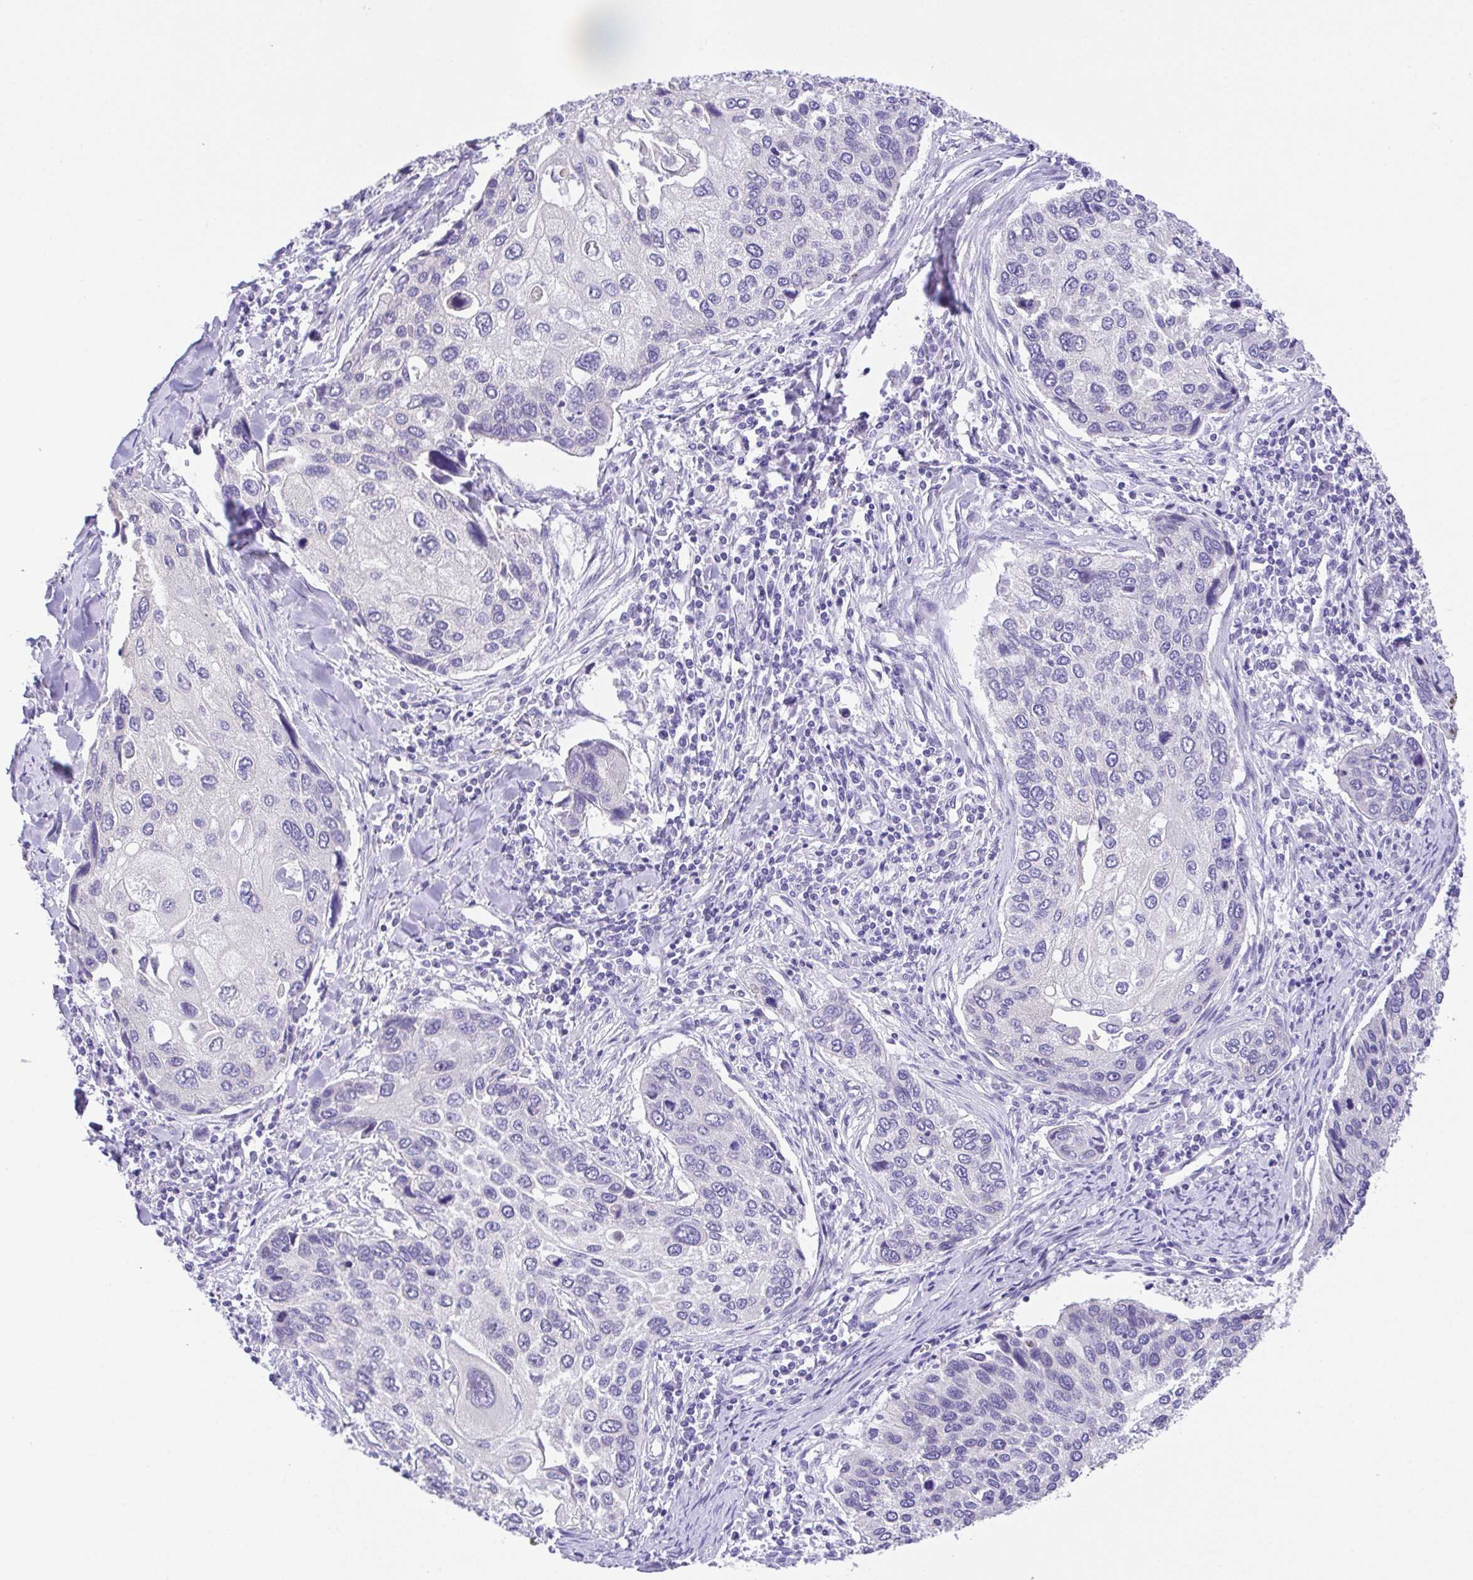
{"staining": {"intensity": "negative", "quantity": "none", "location": "none"}, "tissue": "lung cancer", "cell_type": "Tumor cells", "image_type": "cancer", "snomed": [{"axis": "morphology", "description": "Squamous cell carcinoma, NOS"}, {"axis": "morphology", "description": "Squamous cell carcinoma, metastatic, NOS"}, {"axis": "topography", "description": "Lung"}], "caption": "A histopathology image of lung cancer stained for a protein exhibits no brown staining in tumor cells.", "gene": "SPATA4", "patient": {"sex": "male", "age": 63}}